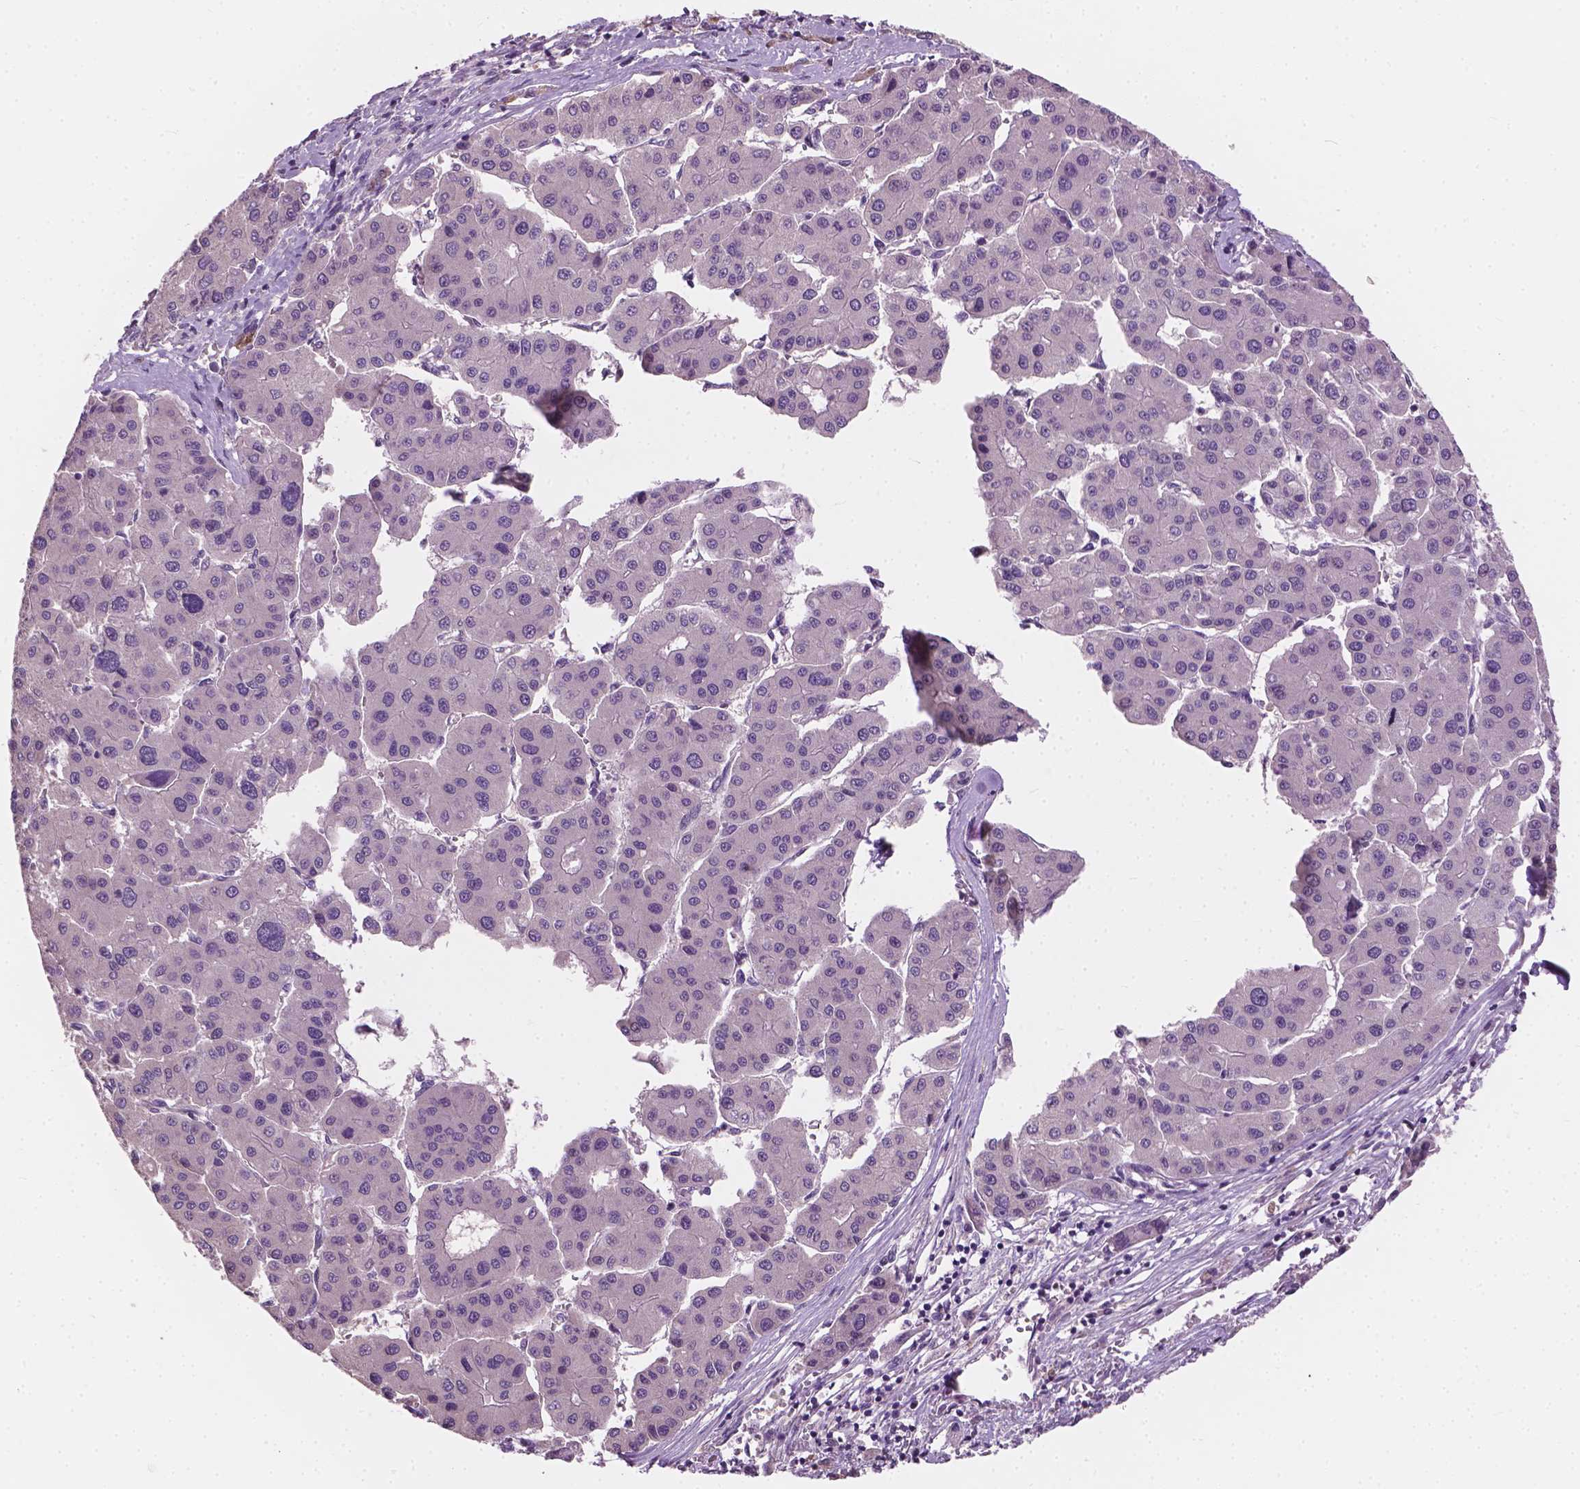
{"staining": {"intensity": "negative", "quantity": "none", "location": "none"}, "tissue": "liver cancer", "cell_type": "Tumor cells", "image_type": "cancer", "snomed": [{"axis": "morphology", "description": "Carcinoma, Hepatocellular, NOS"}, {"axis": "topography", "description": "Liver"}], "caption": "Tumor cells are negative for protein expression in human hepatocellular carcinoma (liver).", "gene": "KRT17", "patient": {"sex": "male", "age": 73}}